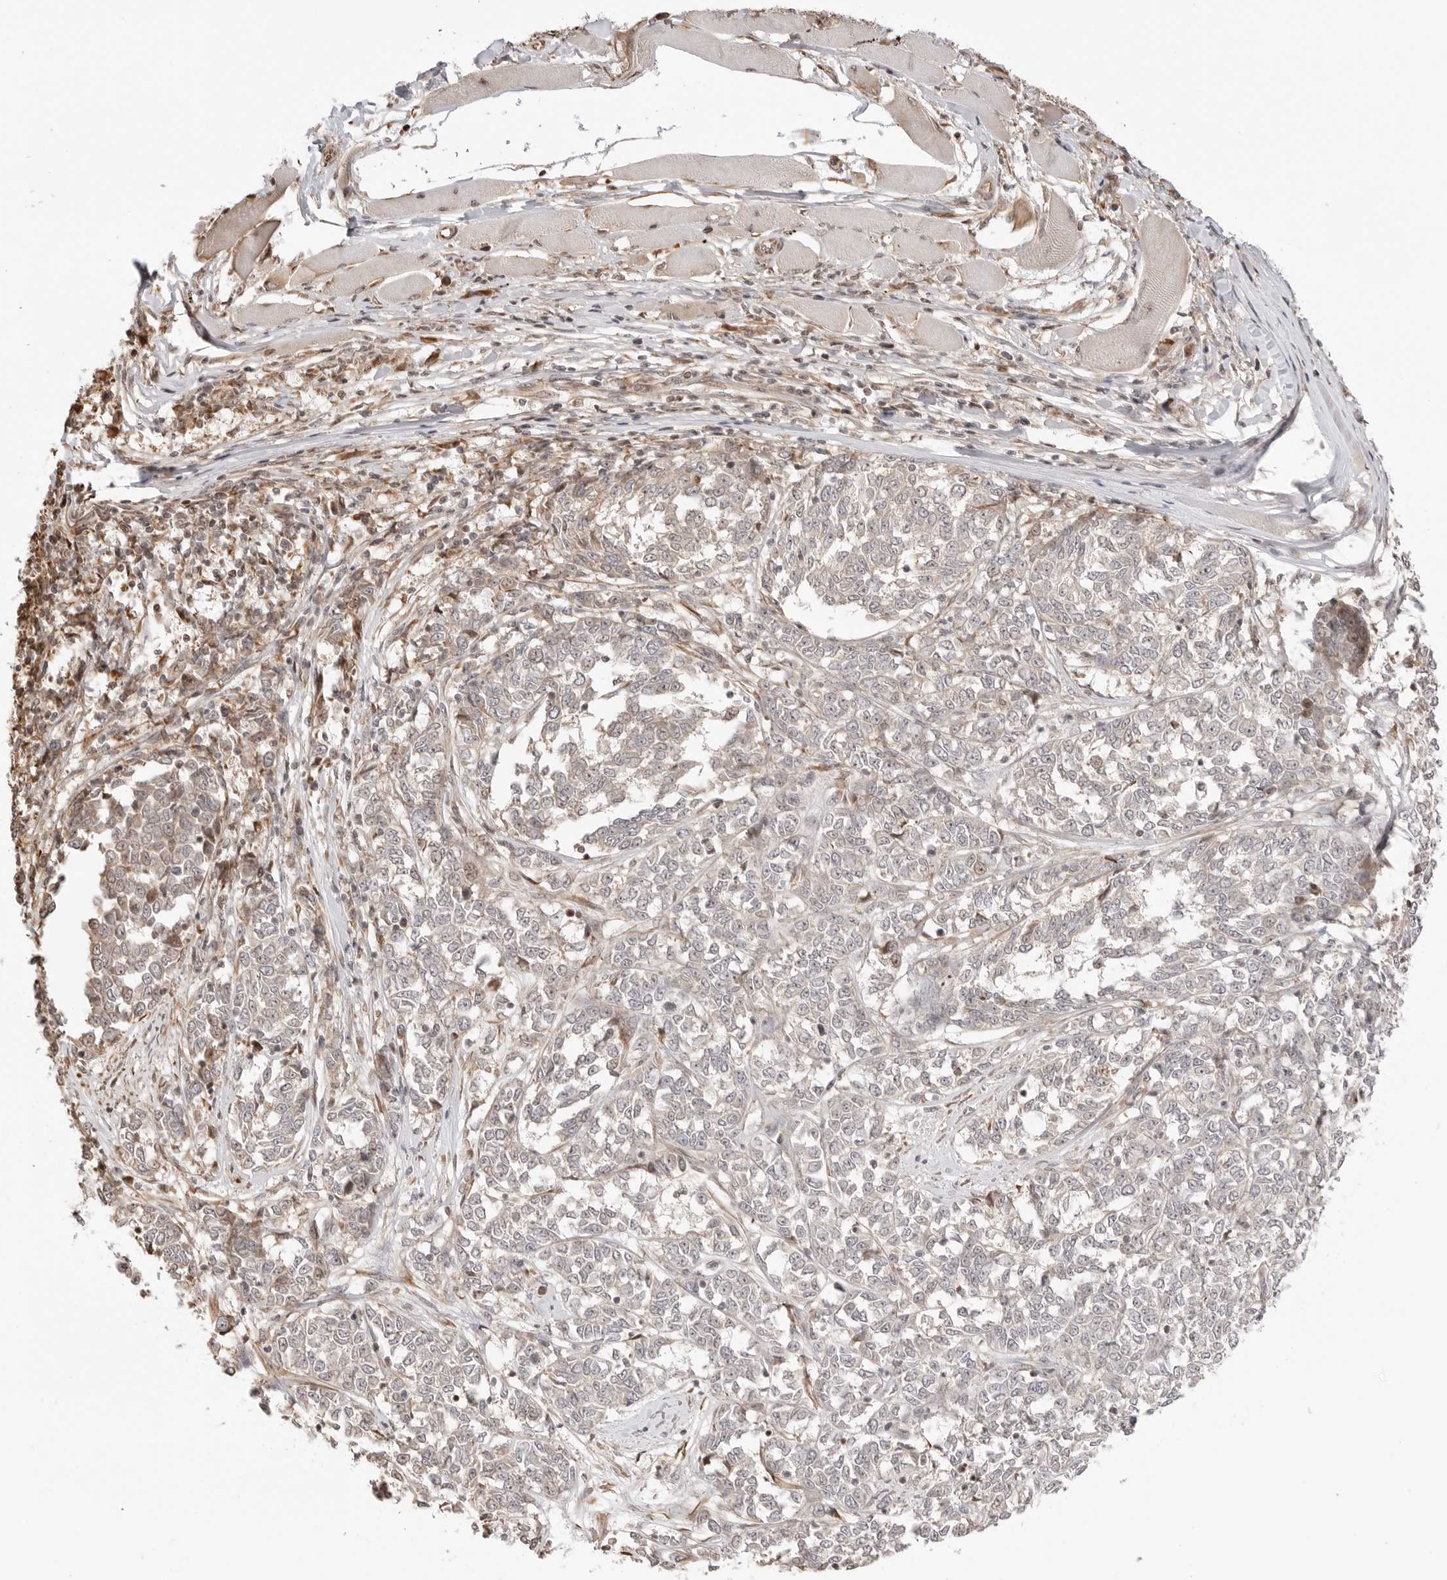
{"staining": {"intensity": "negative", "quantity": "none", "location": "none"}, "tissue": "melanoma", "cell_type": "Tumor cells", "image_type": "cancer", "snomed": [{"axis": "morphology", "description": "Malignant melanoma, NOS"}, {"axis": "topography", "description": "Skin"}], "caption": "A high-resolution image shows IHC staining of melanoma, which shows no significant expression in tumor cells.", "gene": "FKBP14", "patient": {"sex": "female", "age": 72}}